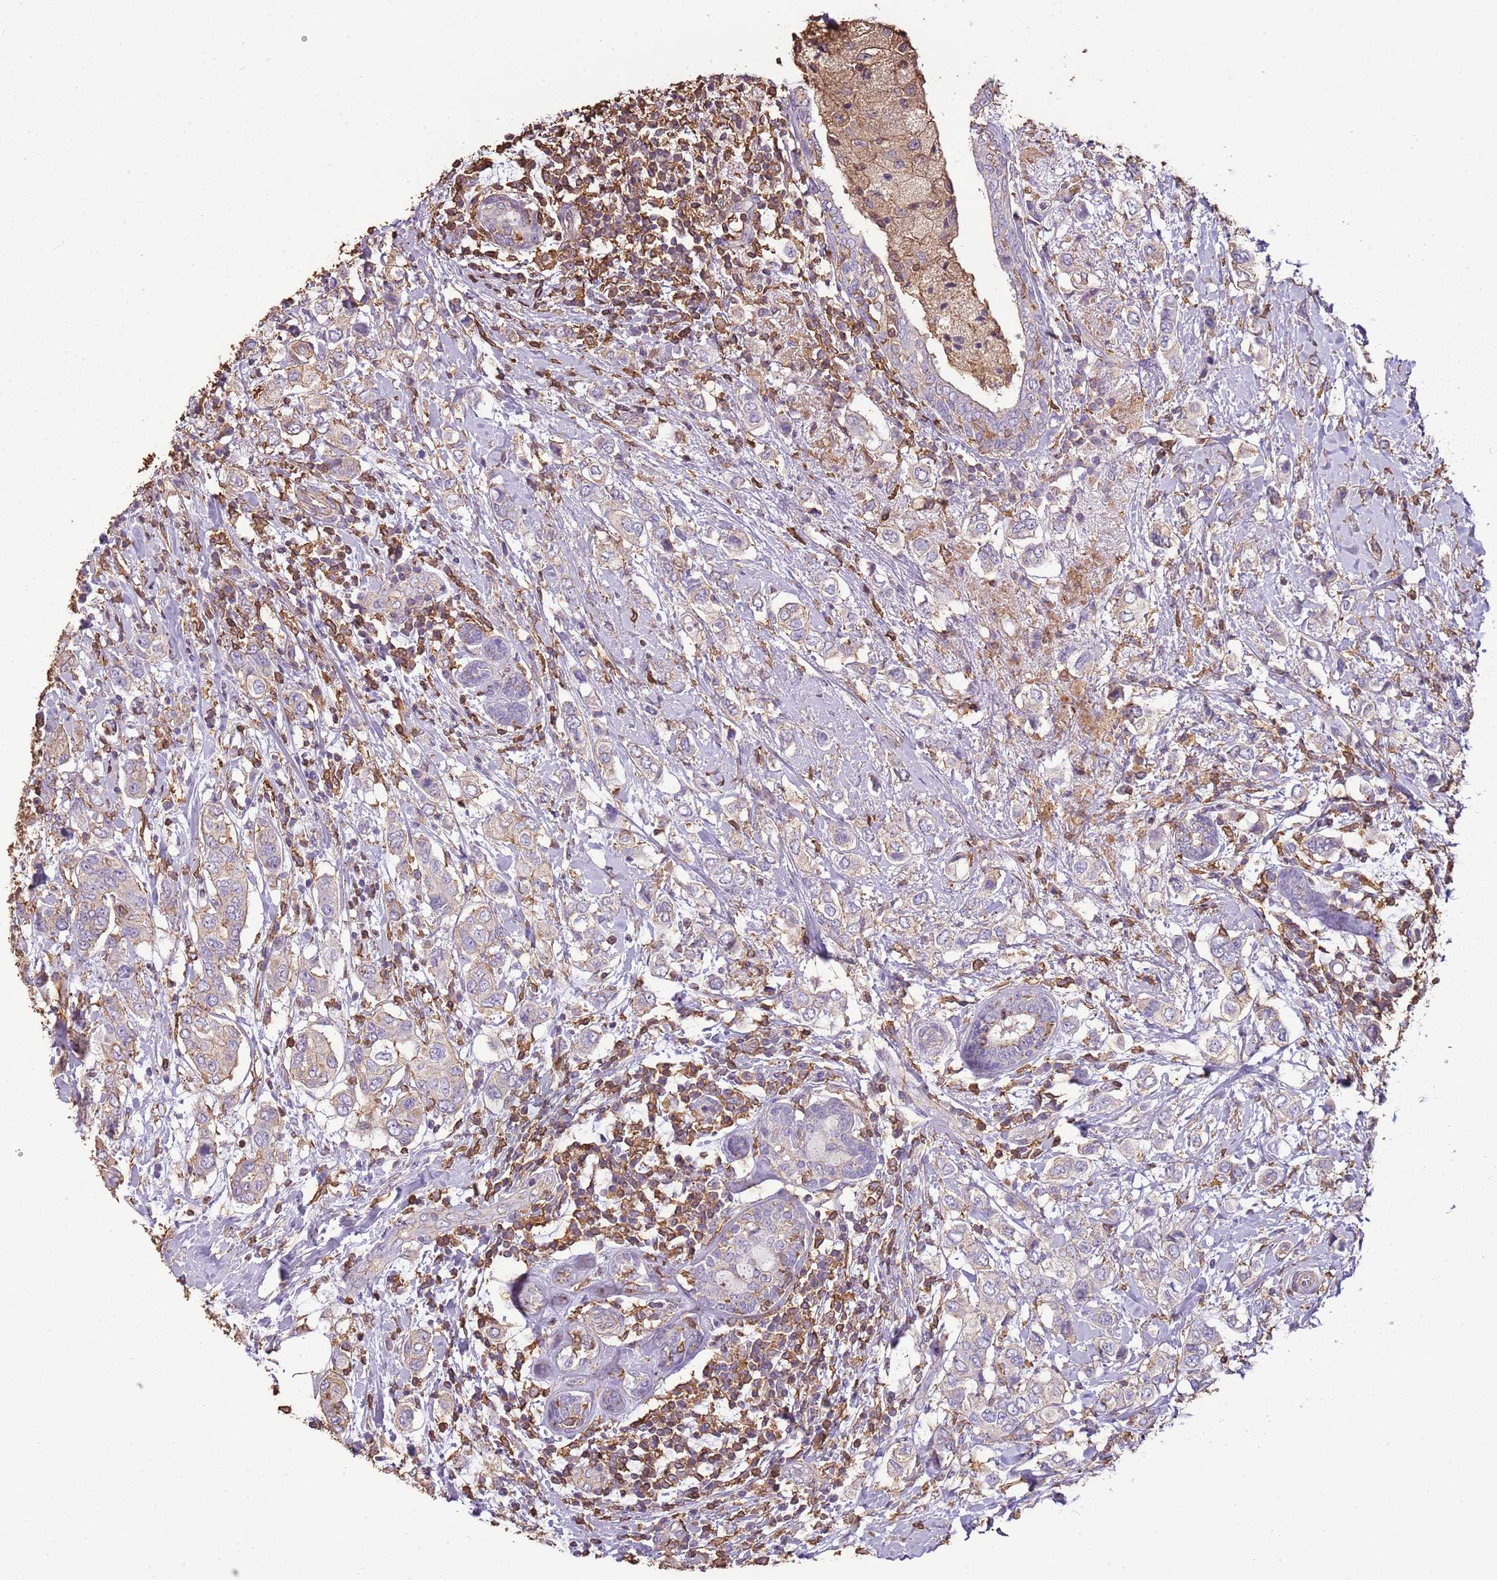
{"staining": {"intensity": "weak", "quantity": "<25%", "location": "cytoplasmic/membranous"}, "tissue": "breast cancer", "cell_type": "Tumor cells", "image_type": "cancer", "snomed": [{"axis": "morphology", "description": "Lobular carcinoma"}, {"axis": "topography", "description": "Breast"}], "caption": "Breast cancer was stained to show a protein in brown. There is no significant expression in tumor cells.", "gene": "ARL10", "patient": {"sex": "female", "age": 51}}